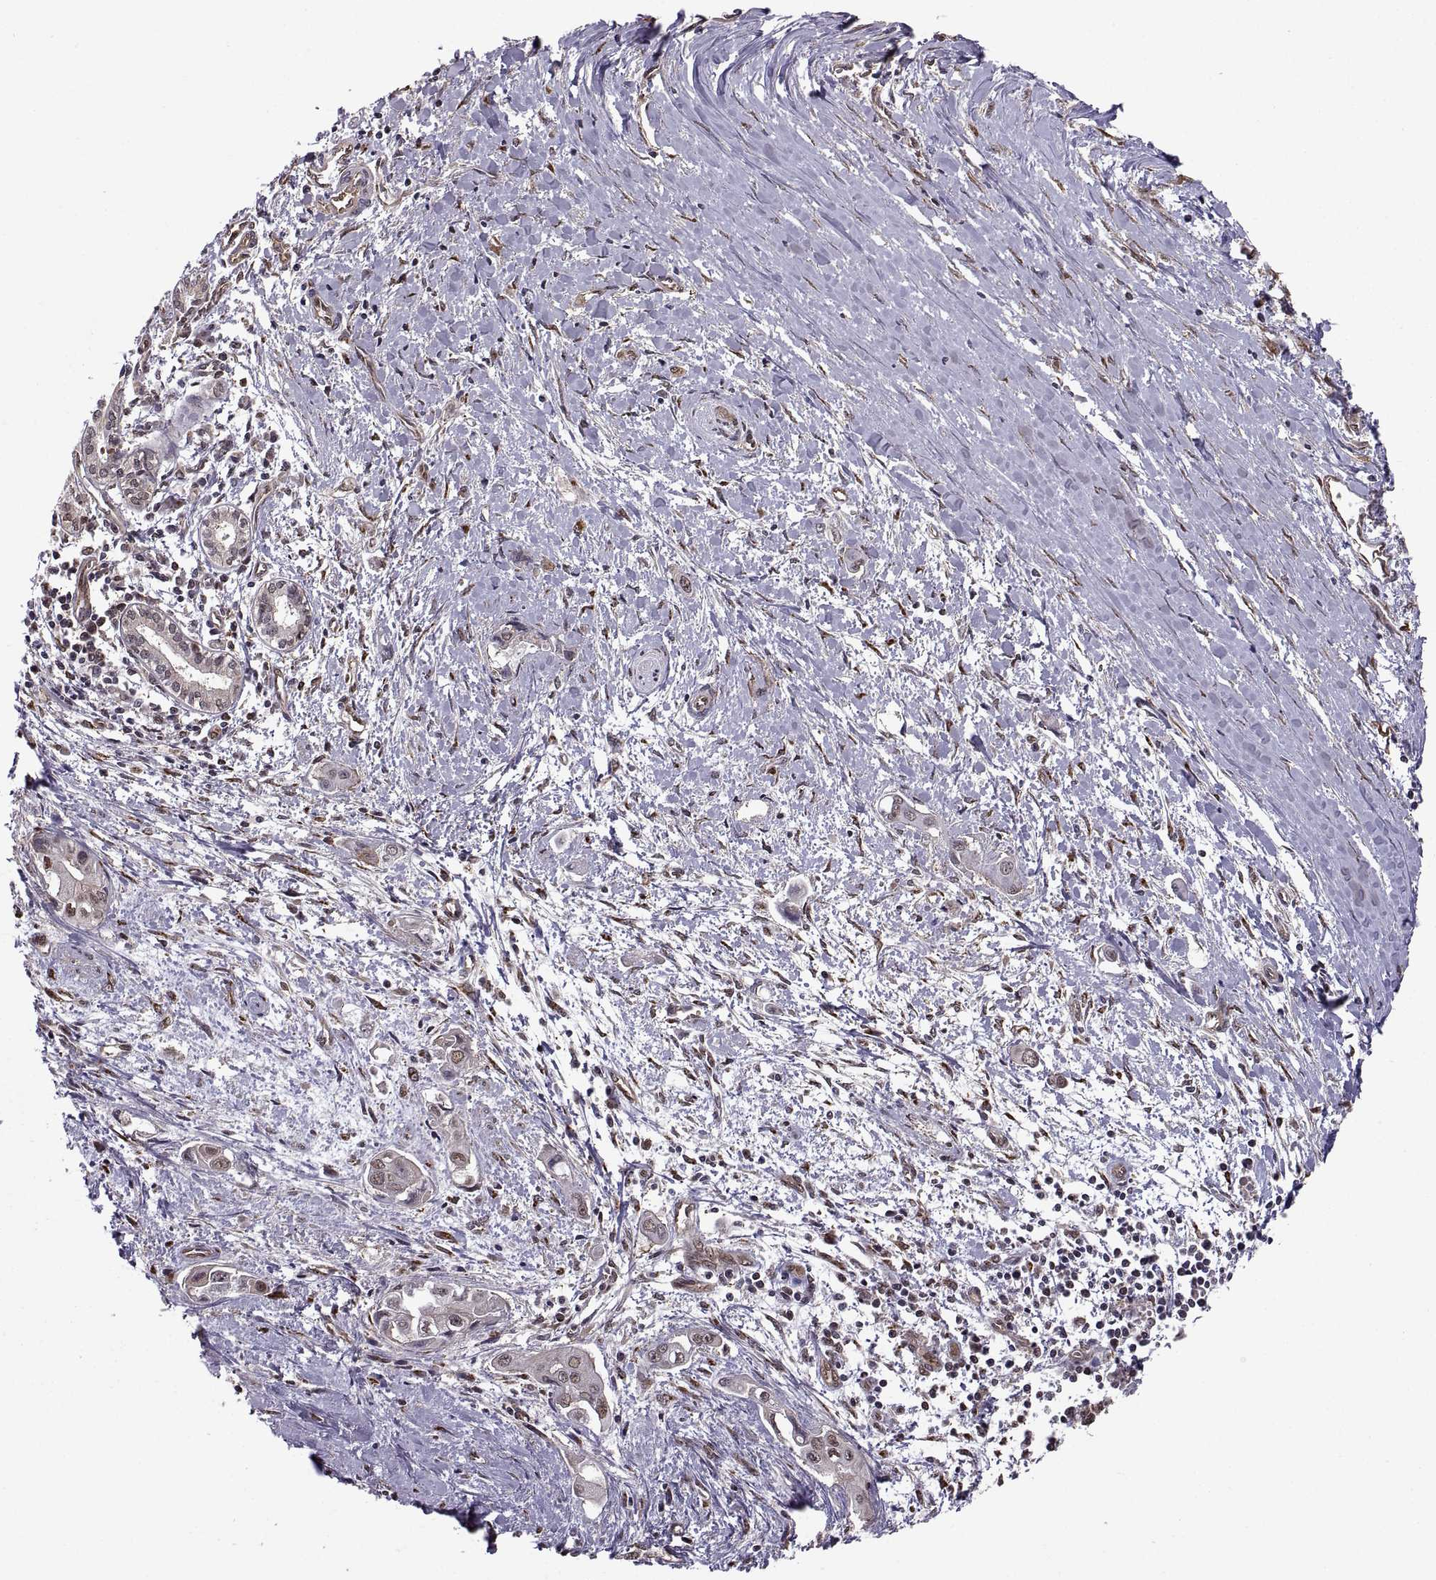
{"staining": {"intensity": "negative", "quantity": "none", "location": "none"}, "tissue": "pancreatic cancer", "cell_type": "Tumor cells", "image_type": "cancer", "snomed": [{"axis": "morphology", "description": "Adenocarcinoma, NOS"}, {"axis": "topography", "description": "Pancreas"}], "caption": "The IHC histopathology image has no significant positivity in tumor cells of pancreatic cancer tissue. (DAB immunohistochemistry visualized using brightfield microscopy, high magnification).", "gene": "ARRB1", "patient": {"sex": "male", "age": 60}}